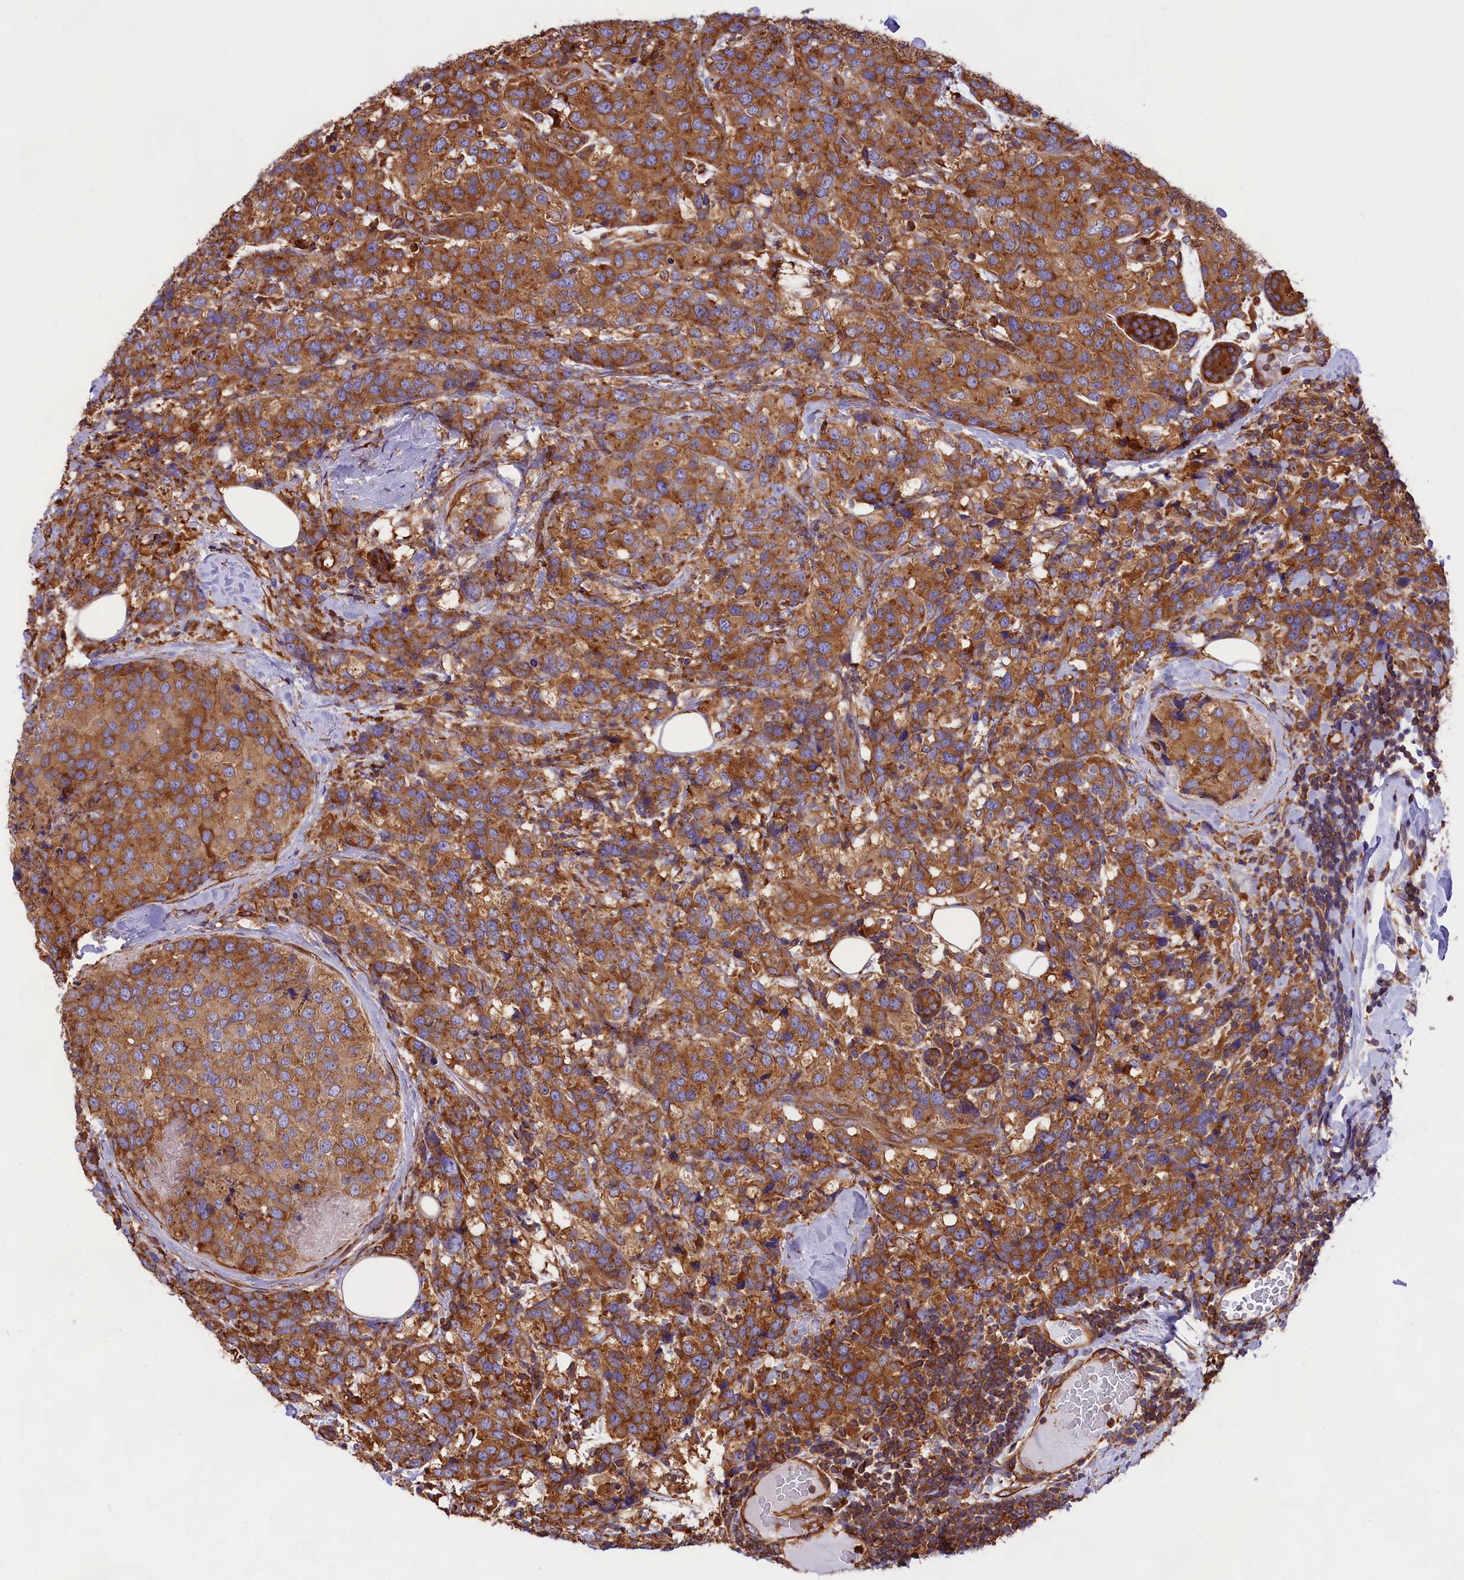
{"staining": {"intensity": "strong", "quantity": ">75%", "location": "cytoplasmic/membranous"}, "tissue": "breast cancer", "cell_type": "Tumor cells", "image_type": "cancer", "snomed": [{"axis": "morphology", "description": "Lobular carcinoma"}, {"axis": "topography", "description": "Breast"}], "caption": "A brown stain shows strong cytoplasmic/membranous positivity of a protein in breast lobular carcinoma tumor cells. (DAB = brown stain, brightfield microscopy at high magnification).", "gene": "GYS1", "patient": {"sex": "female", "age": 59}}